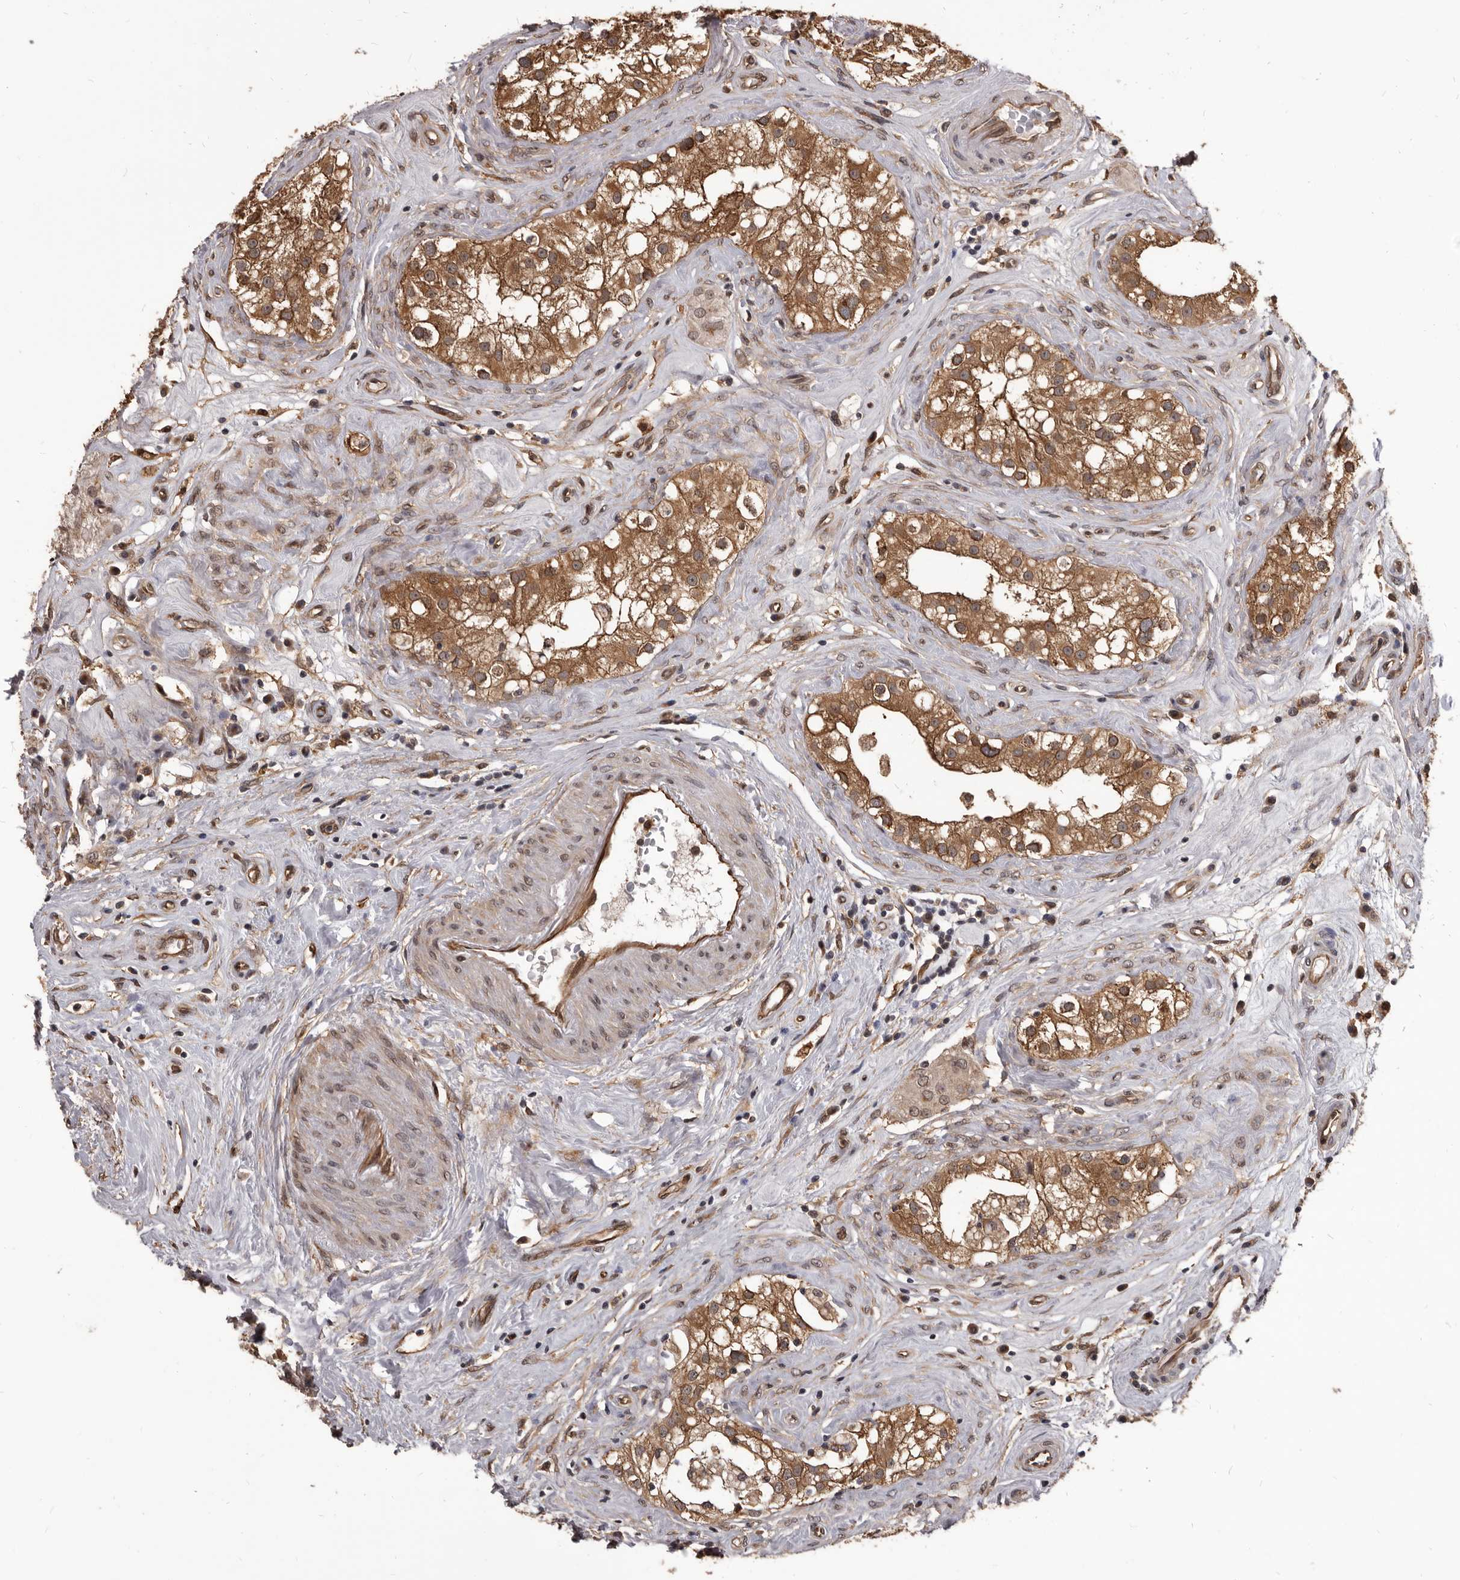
{"staining": {"intensity": "strong", "quantity": ">75%", "location": "cytoplasmic/membranous,nuclear"}, "tissue": "testis", "cell_type": "Cells in seminiferous ducts", "image_type": "normal", "snomed": [{"axis": "morphology", "description": "Normal tissue, NOS"}, {"axis": "topography", "description": "Testis"}], "caption": "Benign testis displays strong cytoplasmic/membranous,nuclear positivity in about >75% of cells in seminiferous ducts, visualized by immunohistochemistry. (Brightfield microscopy of DAB IHC at high magnification).", "gene": "ADAMTS20", "patient": {"sex": "male", "age": 84}}